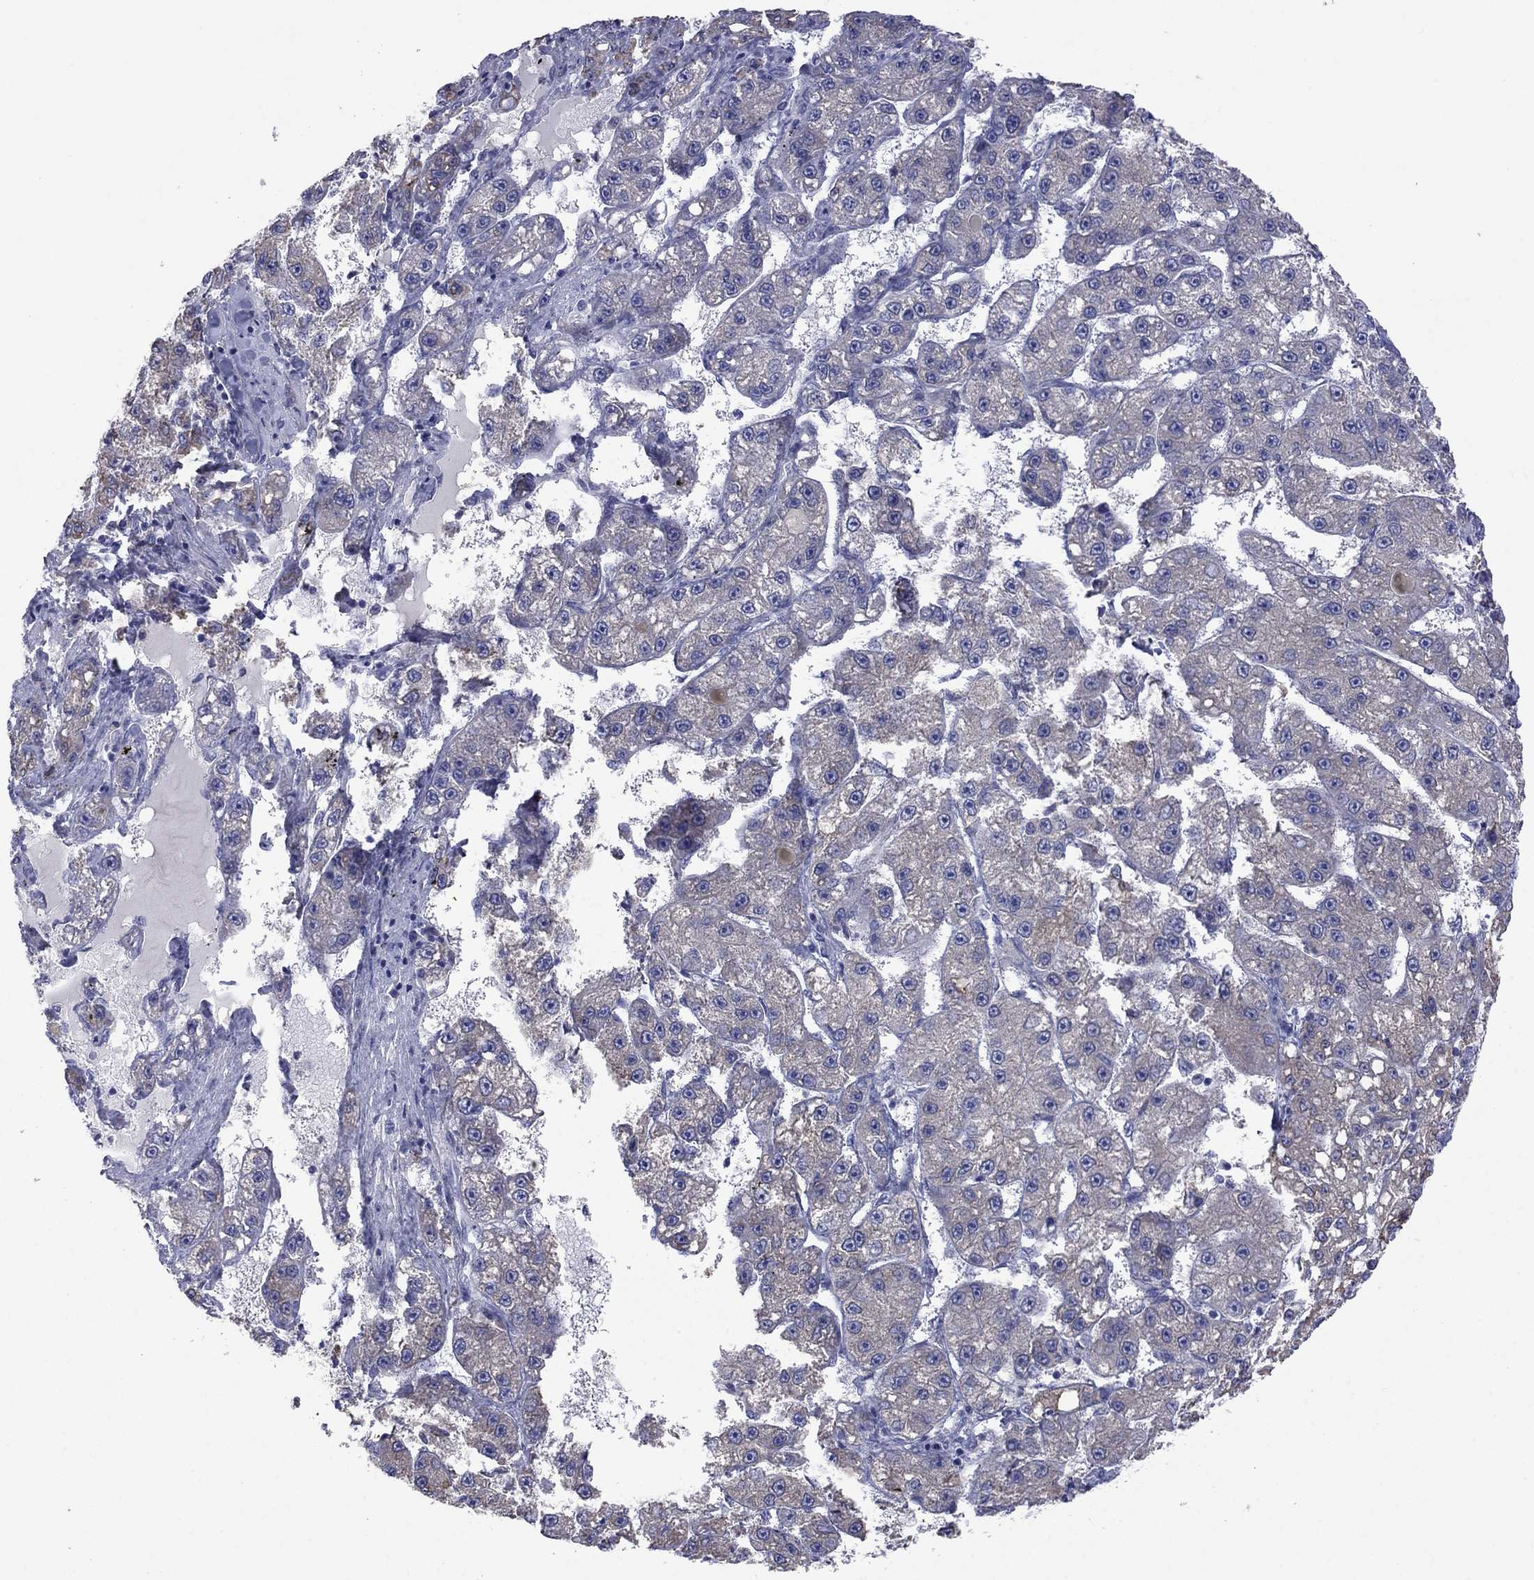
{"staining": {"intensity": "negative", "quantity": "none", "location": "none"}, "tissue": "liver cancer", "cell_type": "Tumor cells", "image_type": "cancer", "snomed": [{"axis": "morphology", "description": "Carcinoma, Hepatocellular, NOS"}, {"axis": "topography", "description": "Liver"}], "caption": "The micrograph reveals no significant positivity in tumor cells of hepatocellular carcinoma (liver). The staining was performed using DAB to visualize the protein expression in brown, while the nuclei were stained in blue with hematoxylin (Magnification: 20x).", "gene": "TMPRSS11A", "patient": {"sex": "female", "age": 65}}